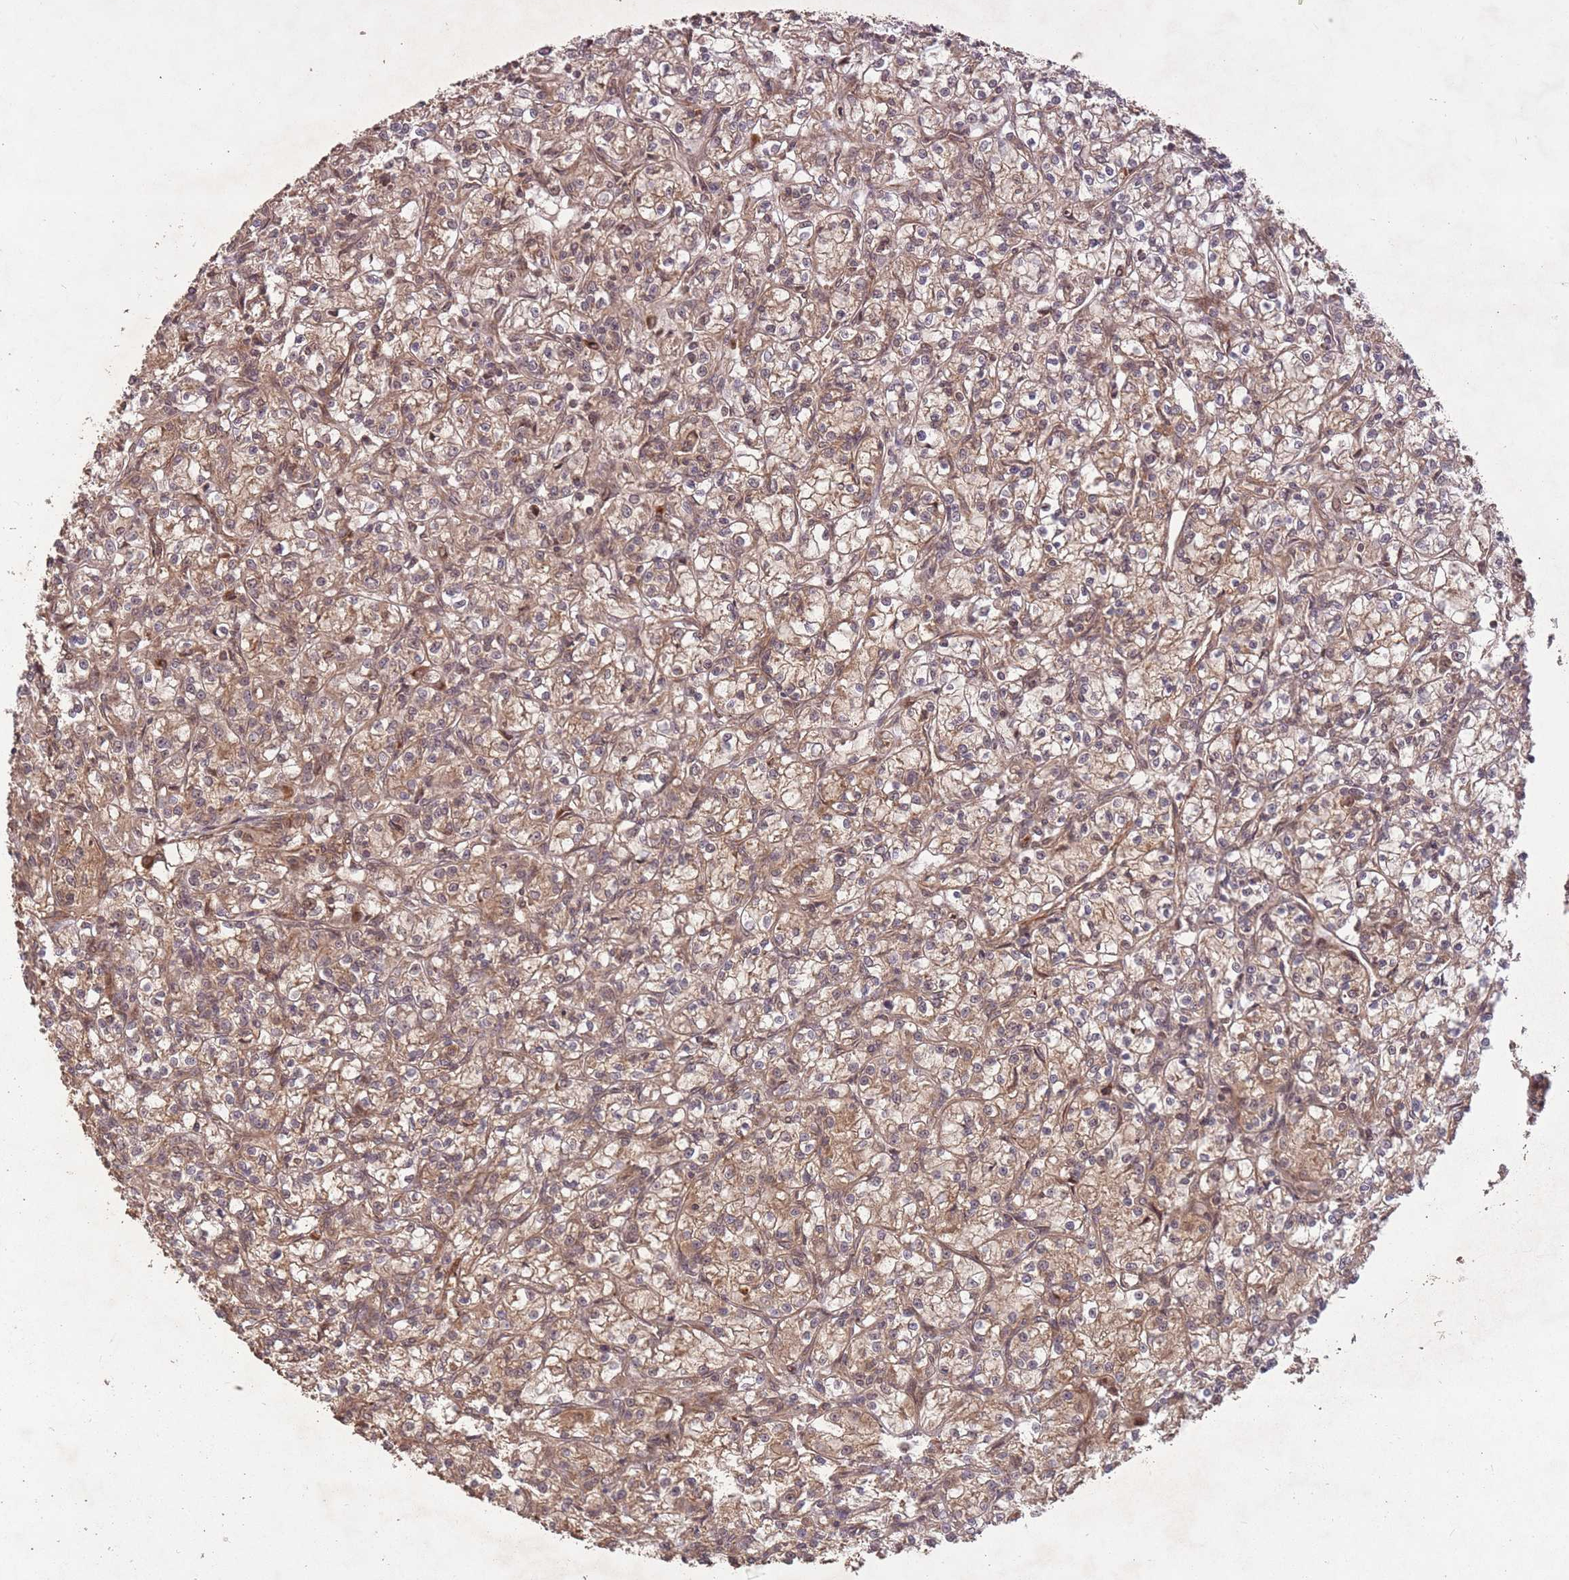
{"staining": {"intensity": "moderate", "quantity": ">75%", "location": "cytoplasmic/membranous"}, "tissue": "renal cancer", "cell_type": "Tumor cells", "image_type": "cancer", "snomed": [{"axis": "morphology", "description": "Adenocarcinoma, NOS"}, {"axis": "topography", "description": "Kidney"}], "caption": "DAB (3,3'-diaminobenzidine) immunohistochemical staining of human renal cancer displays moderate cytoplasmic/membranous protein expression in approximately >75% of tumor cells. (brown staining indicates protein expression, while blue staining denotes nuclei).", "gene": "ERBB3", "patient": {"sex": "female", "age": 59}}